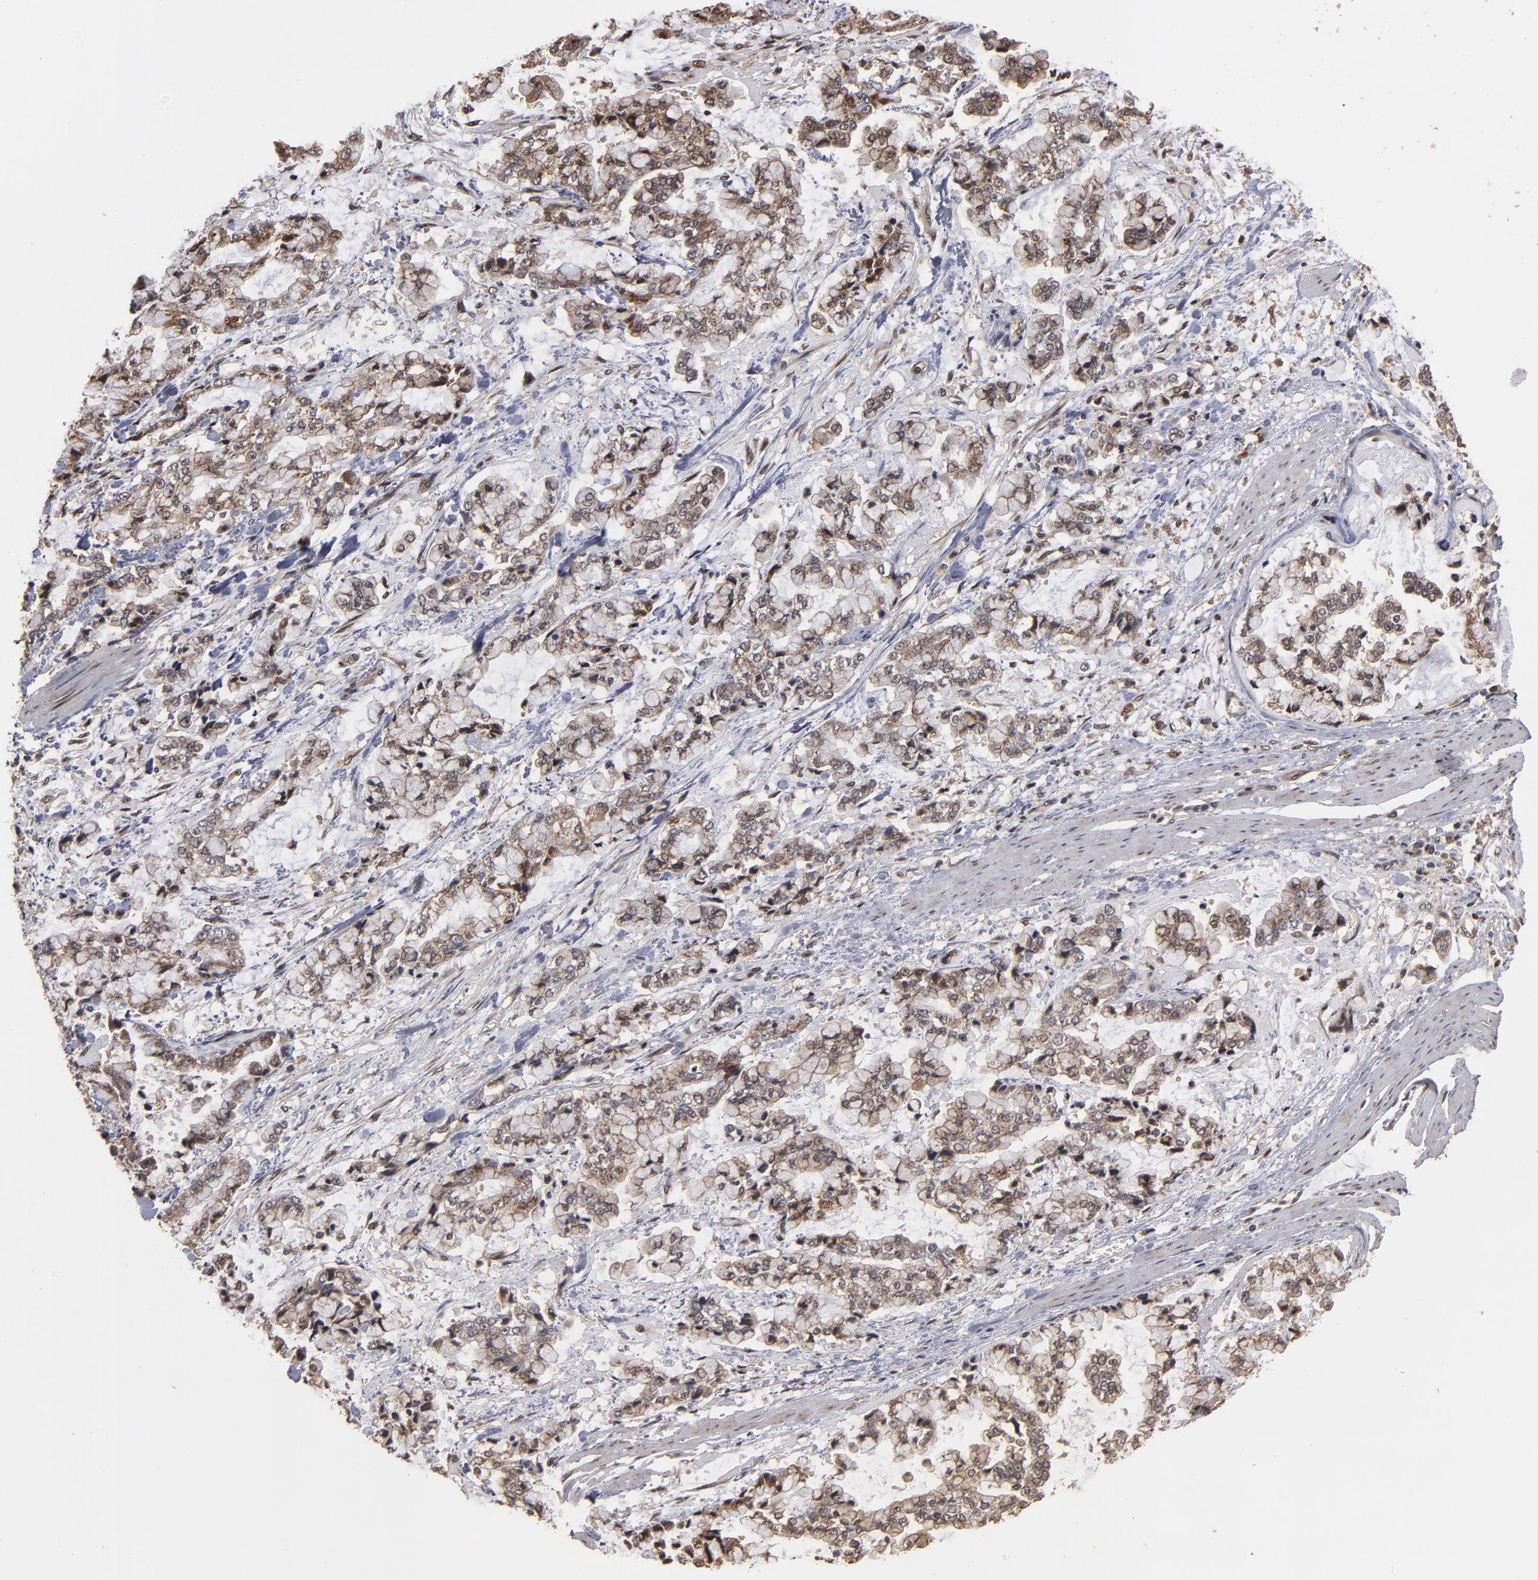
{"staining": {"intensity": "moderate", "quantity": ">75%", "location": "cytoplasmic/membranous"}, "tissue": "stomach cancer", "cell_type": "Tumor cells", "image_type": "cancer", "snomed": [{"axis": "morphology", "description": "Normal tissue, NOS"}, {"axis": "morphology", "description": "Adenocarcinoma, NOS"}, {"axis": "topography", "description": "Stomach, upper"}, {"axis": "topography", "description": "Stomach"}], "caption": "Stomach adenocarcinoma was stained to show a protein in brown. There is medium levels of moderate cytoplasmic/membranous staining in approximately >75% of tumor cells. Nuclei are stained in blue.", "gene": "CUL5", "patient": {"sex": "male", "age": 76}}